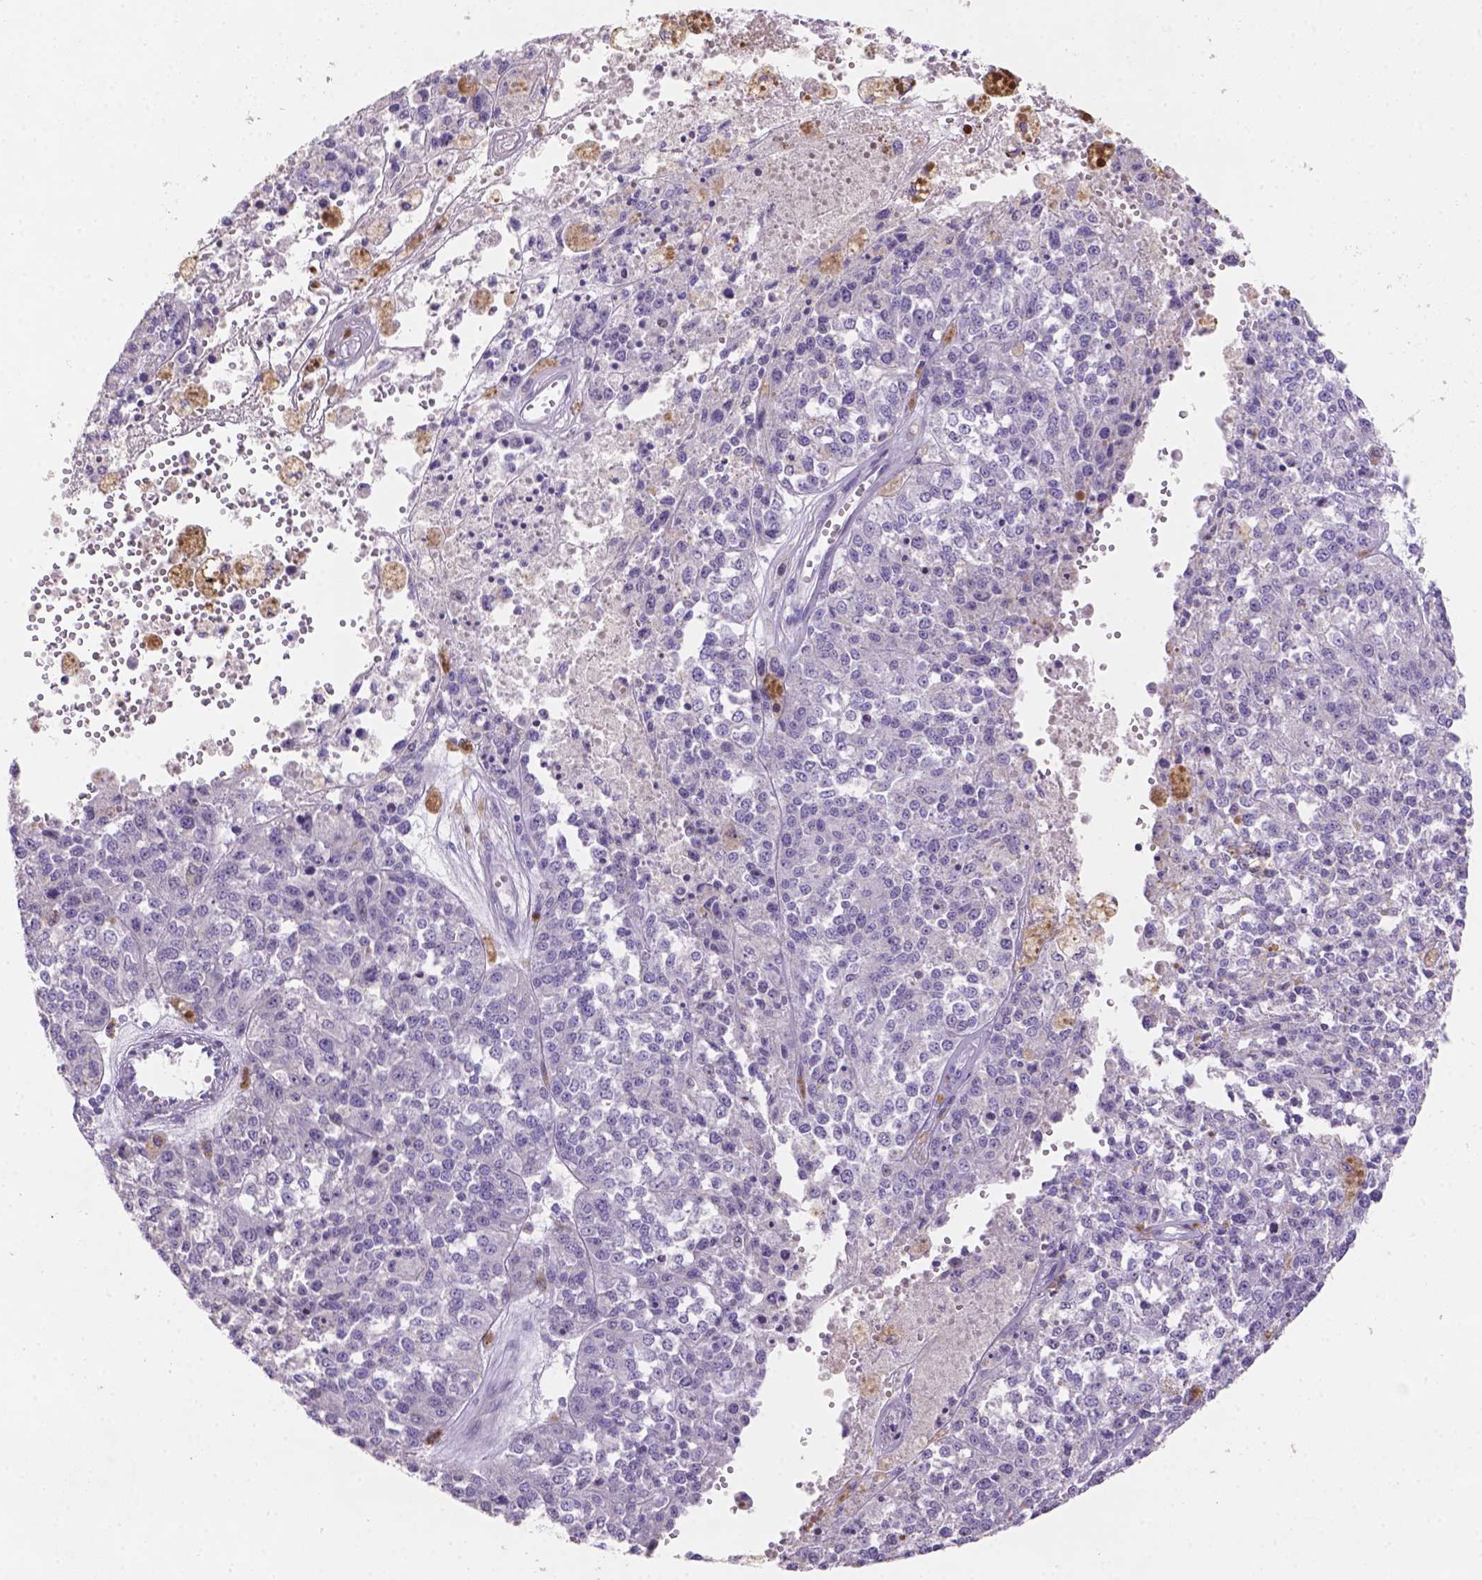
{"staining": {"intensity": "negative", "quantity": "none", "location": "none"}, "tissue": "melanoma", "cell_type": "Tumor cells", "image_type": "cancer", "snomed": [{"axis": "morphology", "description": "Malignant melanoma, Metastatic site"}, {"axis": "topography", "description": "Lymph node"}], "caption": "Human malignant melanoma (metastatic site) stained for a protein using immunohistochemistry demonstrates no staining in tumor cells.", "gene": "DMWD", "patient": {"sex": "female", "age": 64}}